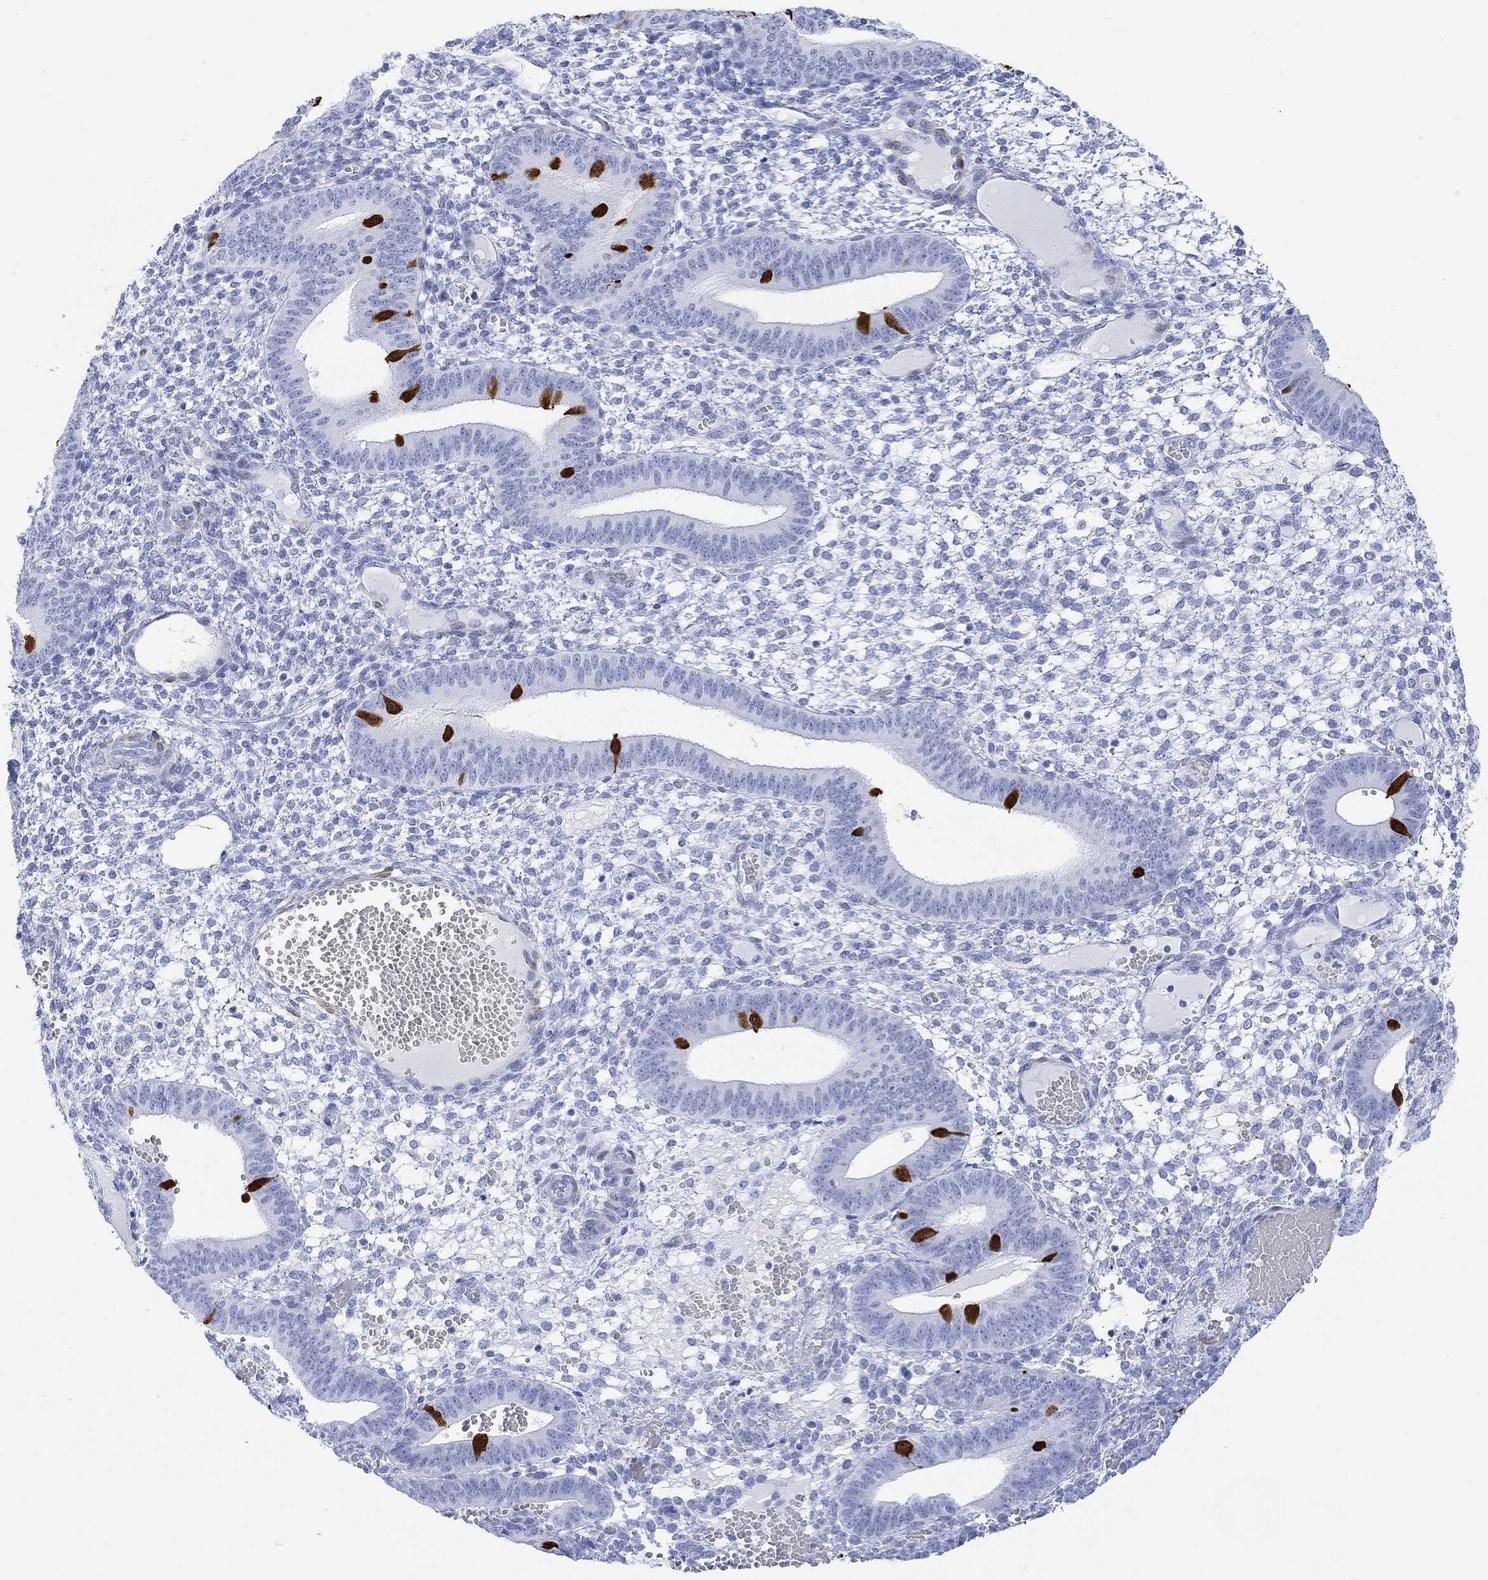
{"staining": {"intensity": "negative", "quantity": "none", "location": "none"}, "tissue": "endometrium", "cell_type": "Cells in endometrial stroma", "image_type": "normal", "snomed": [{"axis": "morphology", "description": "Normal tissue, NOS"}, {"axis": "topography", "description": "Endometrium"}], "caption": "High magnification brightfield microscopy of unremarkable endometrium stained with DAB (brown) and counterstained with hematoxylin (blue): cells in endometrial stroma show no significant positivity. (DAB (3,3'-diaminobenzidine) immunohistochemistry (IHC), high magnification).", "gene": "TPPP3", "patient": {"sex": "female", "age": 42}}